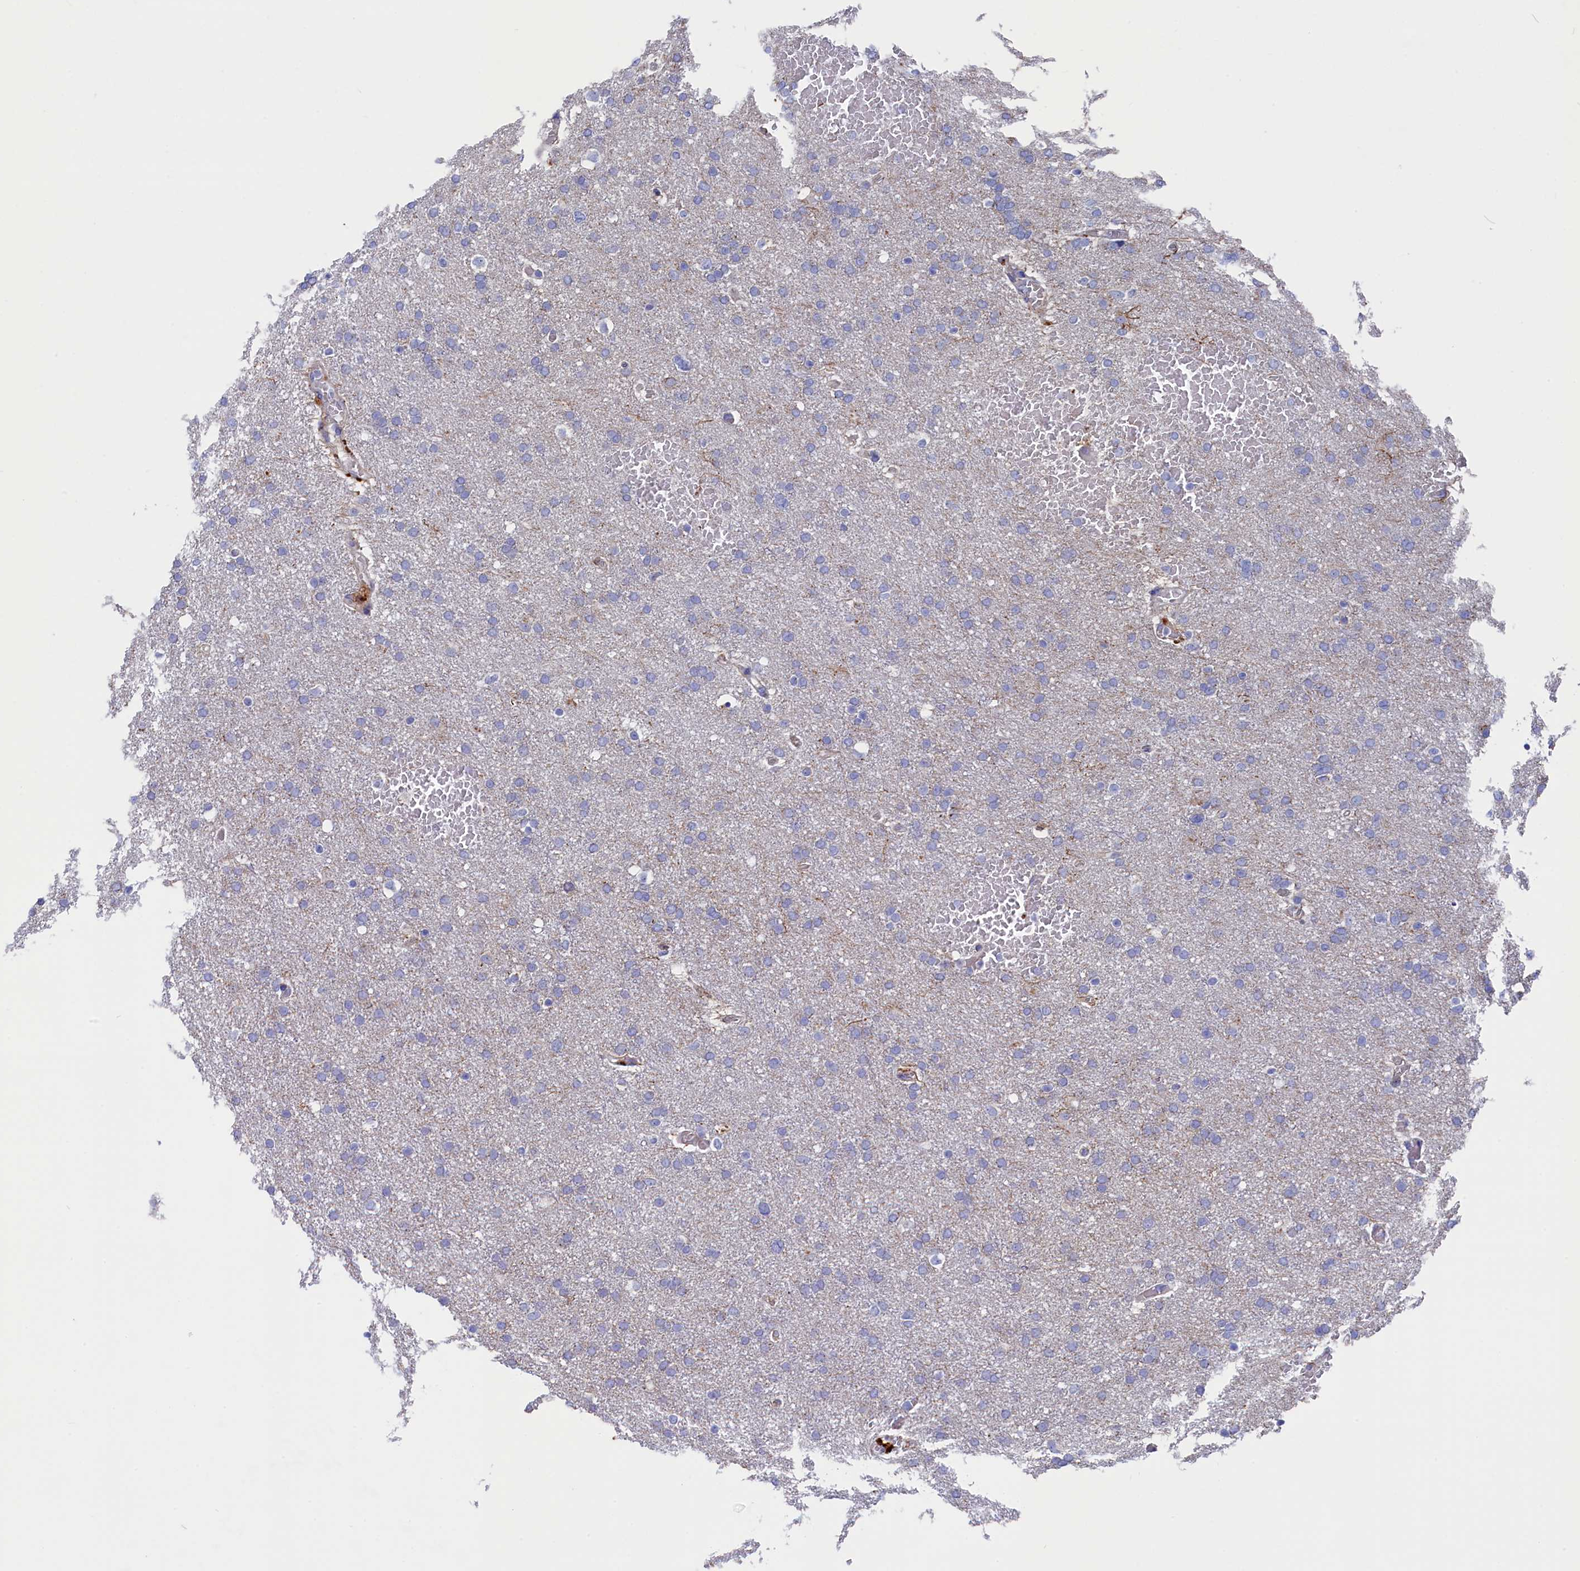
{"staining": {"intensity": "negative", "quantity": "none", "location": "none"}, "tissue": "glioma", "cell_type": "Tumor cells", "image_type": "cancer", "snomed": [{"axis": "morphology", "description": "Glioma, malignant, High grade"}, {"axis": "topography", "description": "Cerebral cortex"}], "caption": "This micrograph is of glioma stained with immunohistochemistry (IHC) to label a protein in brown with the nuclei are counter-stained blue. There is no expression in tumor cells.", "gene": "NUDT7", "patient": {"sex": "female", "age": 36}}